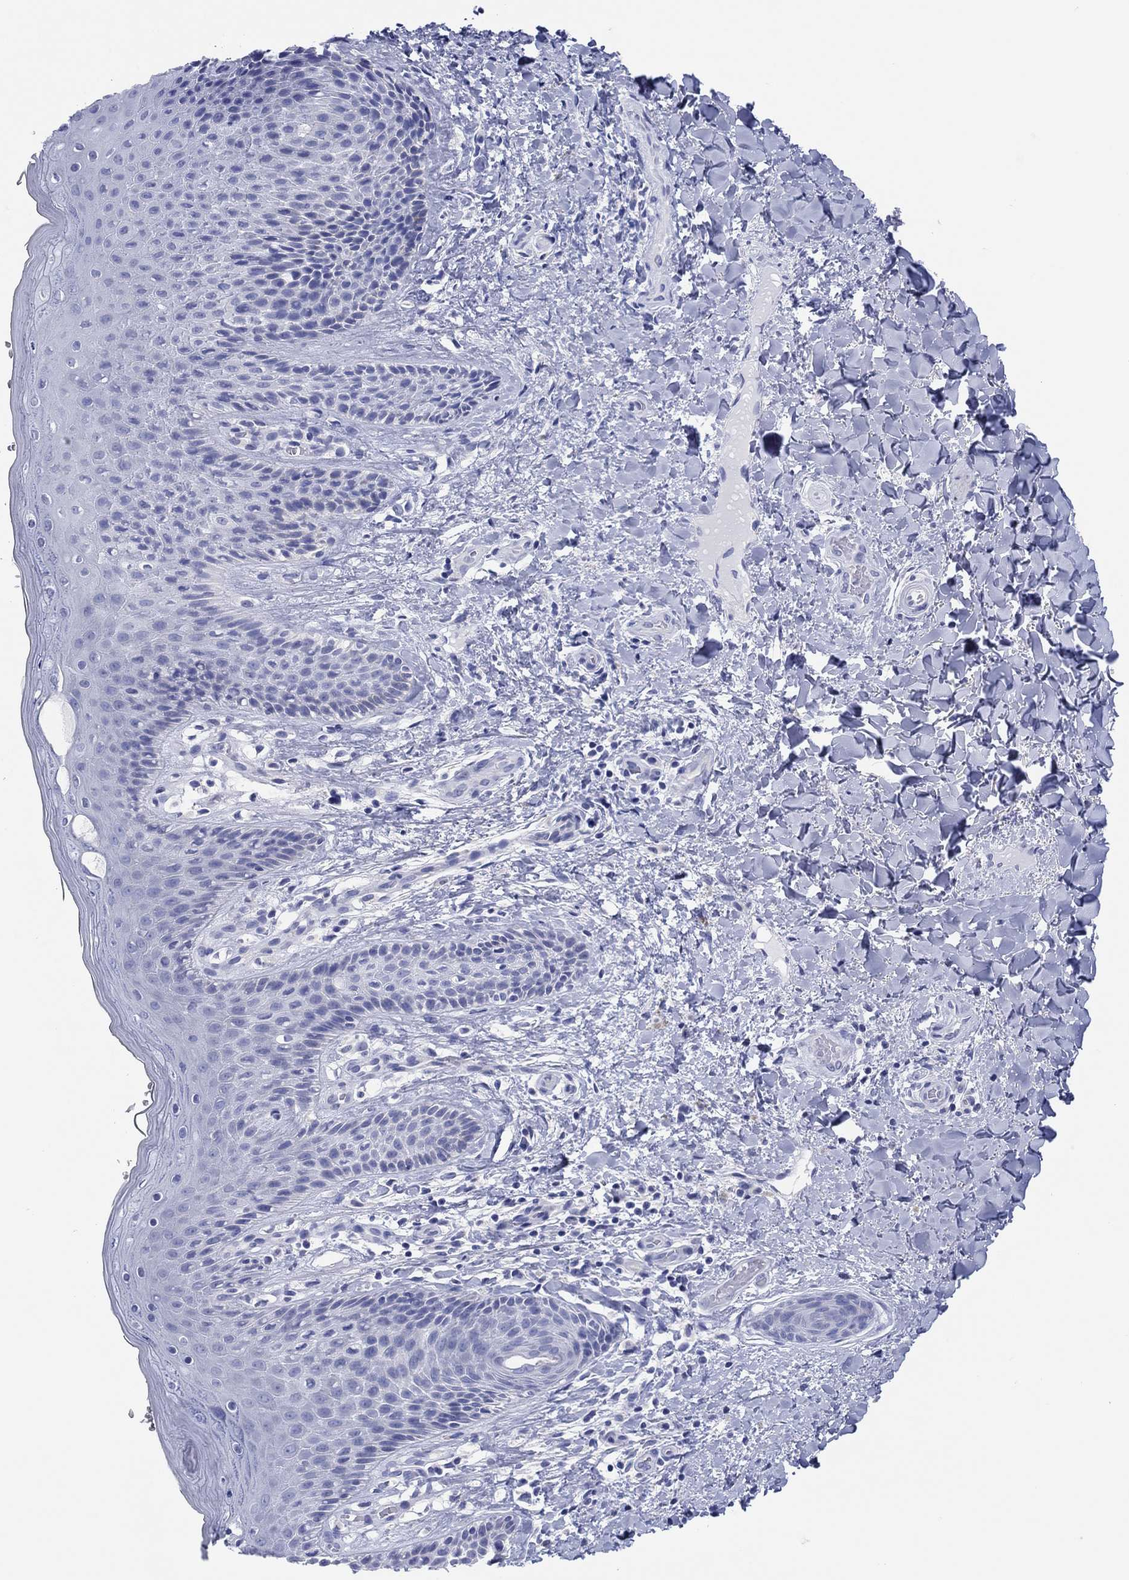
{"staining": {"intensity": "negative", "quantity": "none", "location": "none"}, "tissue": "skin", "cell_type": "Epidermal cells", "image_type": "normal", "snomed": [{"axis": "morphology", "description": "Normal tissue, NOS"}, {"axis": "topography", "description": "Anal"}], "caption": "The immunohistochemistry micrograph has no significant positivity in epidermal cells of skin.", "gene": "ERICH3", "patient": {"sex": "male", "age": 36}}